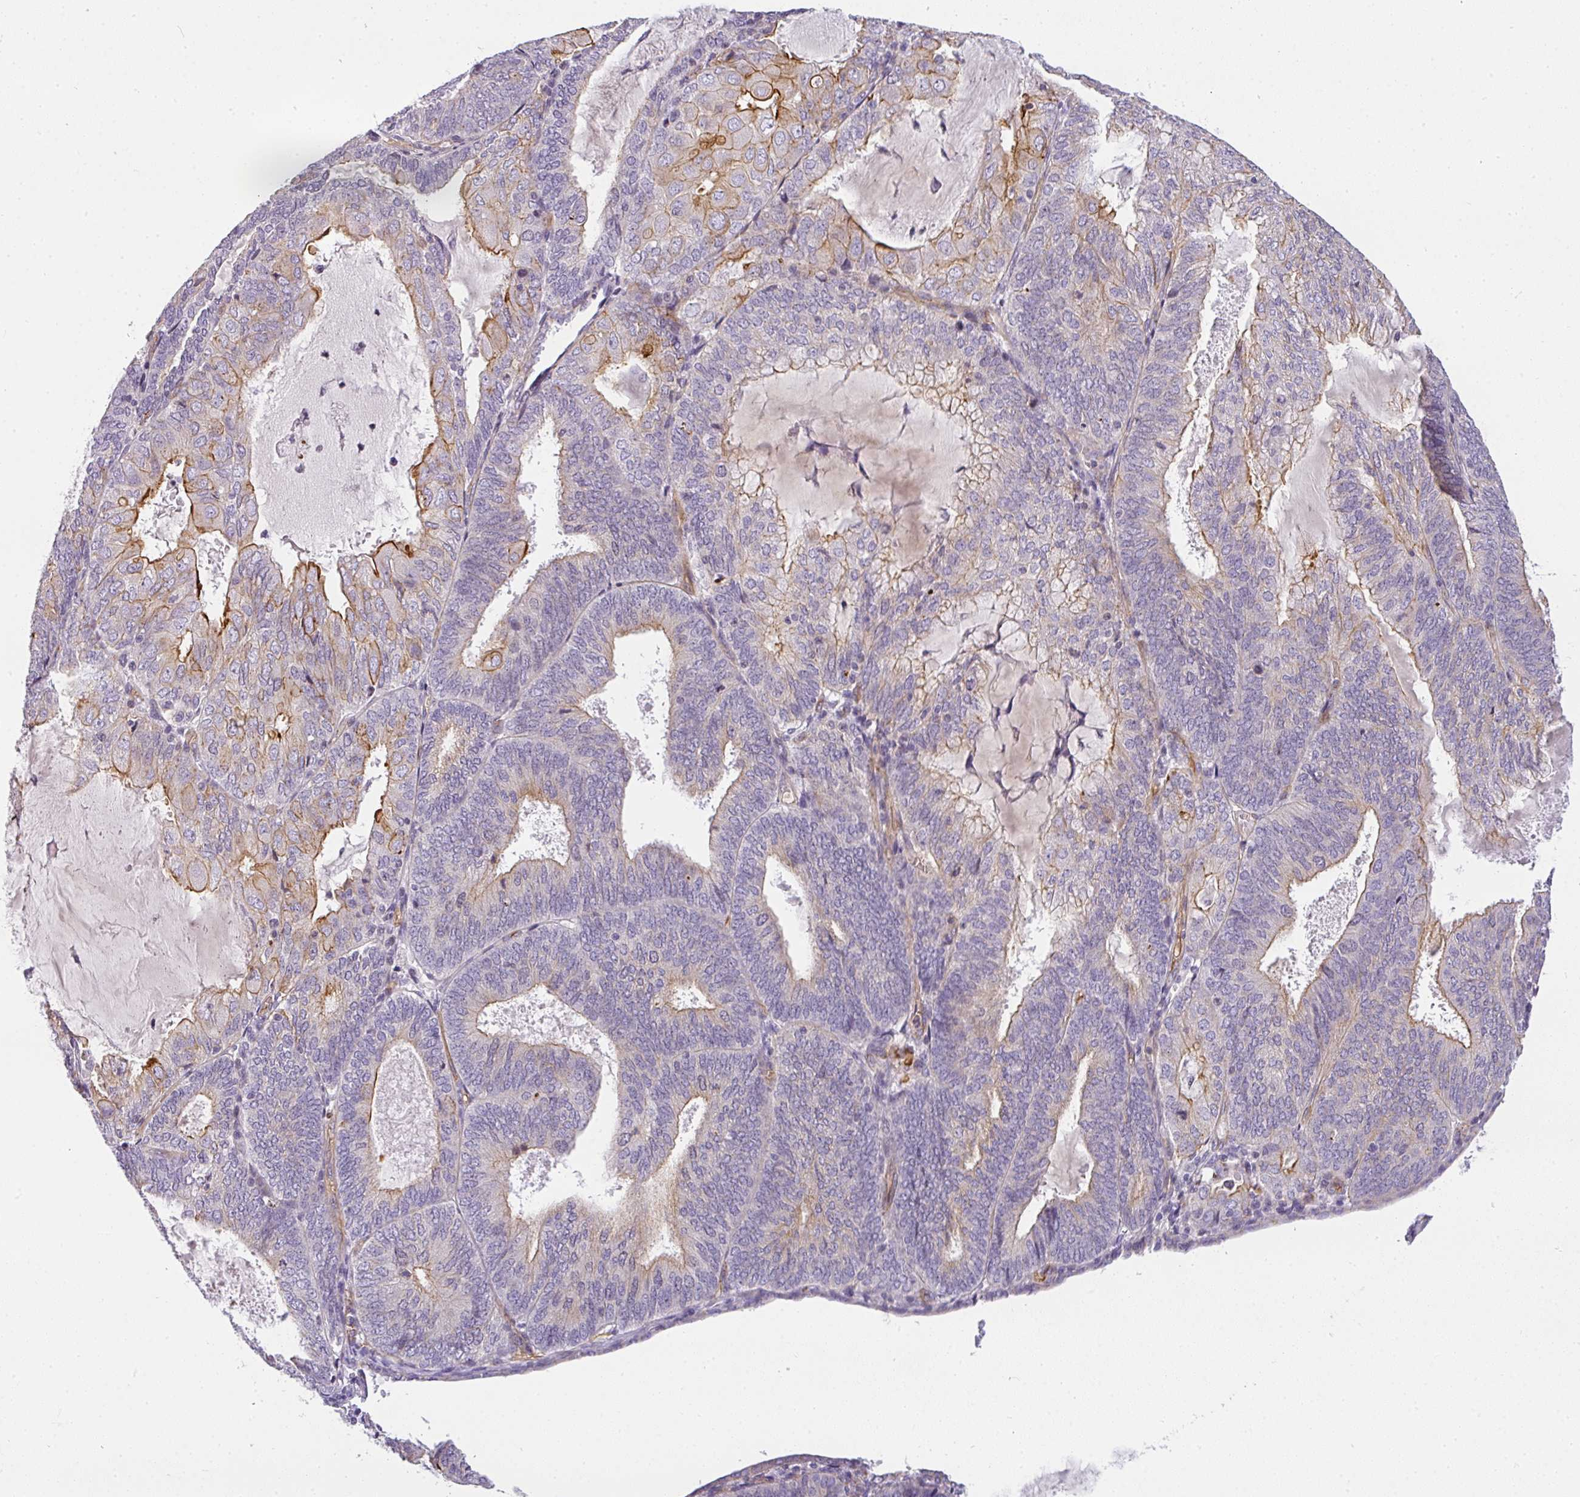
{"staining": {"intensity": "moderate", "quantity": "<25%", "location": "cytoplasmic/membranous"}, "tissue": "endometrial cancer", "cell_type": "Tumor cells", "image_type": "cancer", "snomed": [{"axis": "morphology", "description": "Adenocarcinoma, NOS"}, {"axis": "topography", "description": "Endometrium"}], "caption": "Immunohistochemical staining of adenocarcinoma (endometrial) shows low levels of moderate cytoplasmic/membranous protein expression in approximately <25% of tumor cells.", "gene": "OR11H4", "patient": {"sex": "female", "age": 81}}